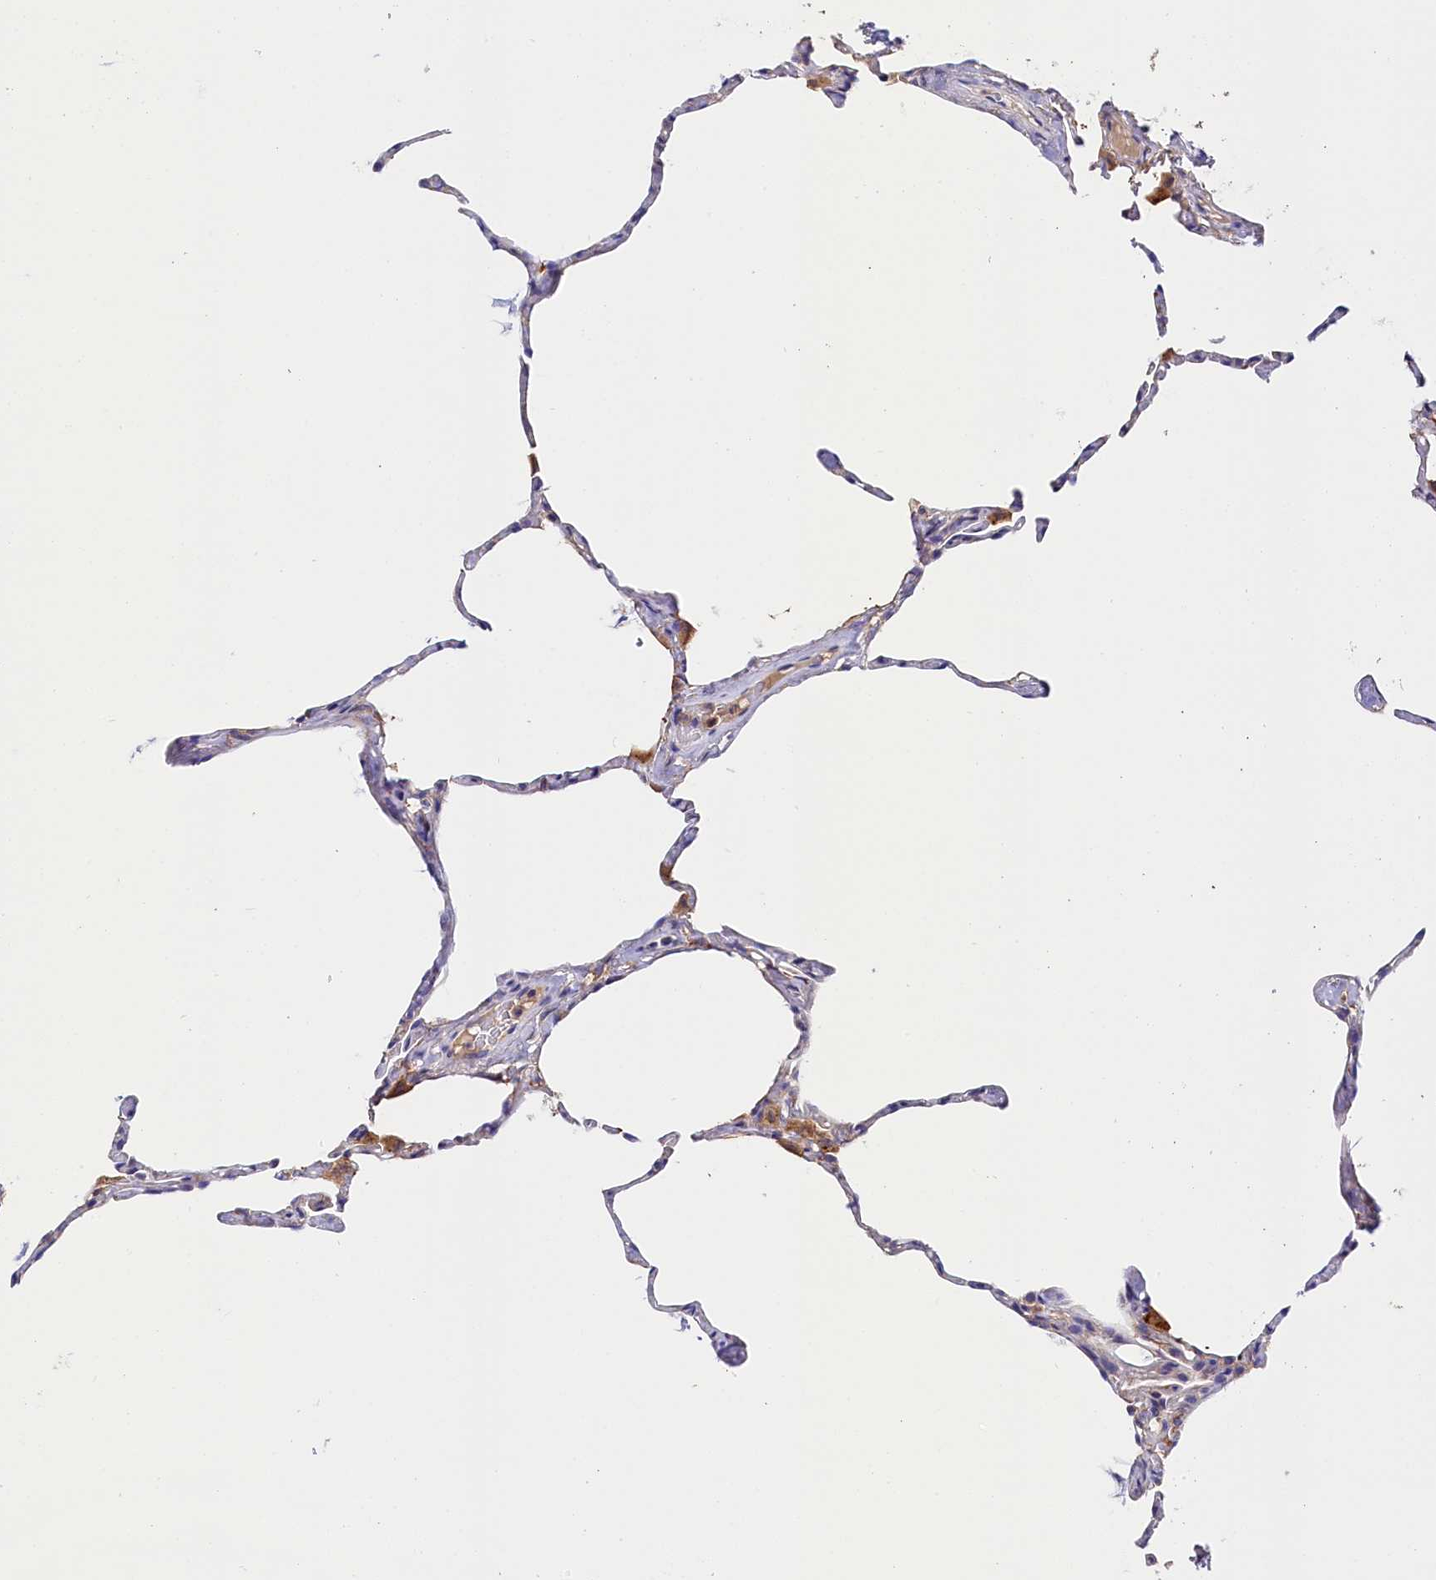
{"staining": {"intensity": "negative", "quantity": "none", "location": "none"}, "tissue": "lung", "cell_type": "Alveolar cells", "image_type": "normal", "snomed": [{"axis": "morphology", "description": "Normal tissue, NOS"}, {"axis": "topography", "description": "Lung"}], "caption": "High power microscopy histopathology image of an immunohistochemistry (IHC) photomicrograph of benign lung, revealing no significant positivity in alveolar cells.", "gene": "KATNB1", "patient": {"sex": "male", "age": 65}}